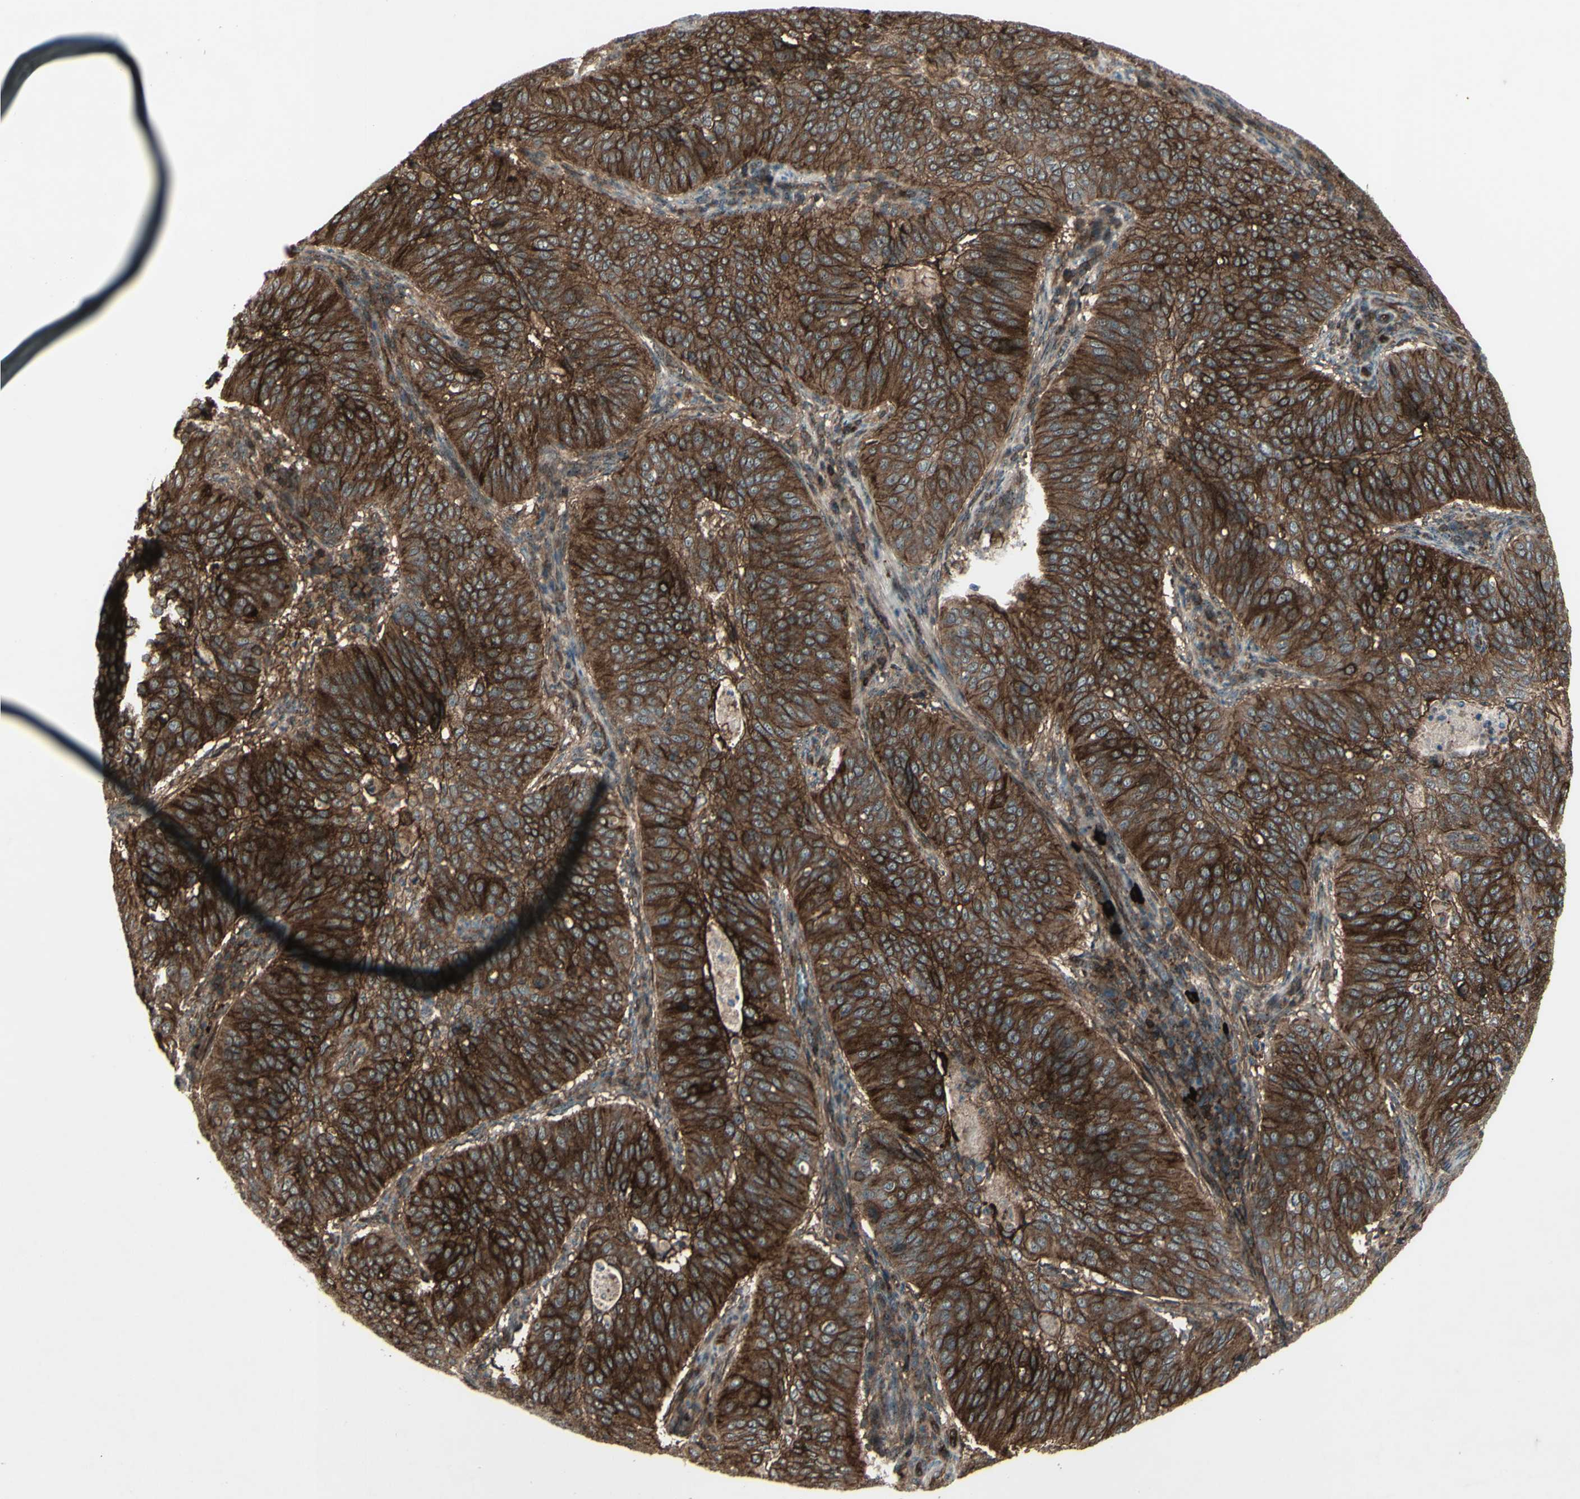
{"staining": {"intensity": "strong", "quantity": ">75%", "location": "cytoplasmic/membranous"}, "tissue": "cervical cancer", "cell_type": "Tumor cells", "image_type": "cancer", "snomed": [{"axis": "morphology", "description": "Normal tissue, NOS"}, {"axis": "morphology", "description": "Squamous cell carcinoma, NOS"}, {"axis": "topography", "description": "Cervix"}], "caption": "A micrograph of squamous cell carcinoma (cervical) stained for a protein exhibits strong cytoplasmic/membranous brown staining in tumor cells. (brown staining indicates protein expression, while blue staining denotes nuclei).", "gene": "FXYD5", "patient": {"sex": "female", "age": 39}}